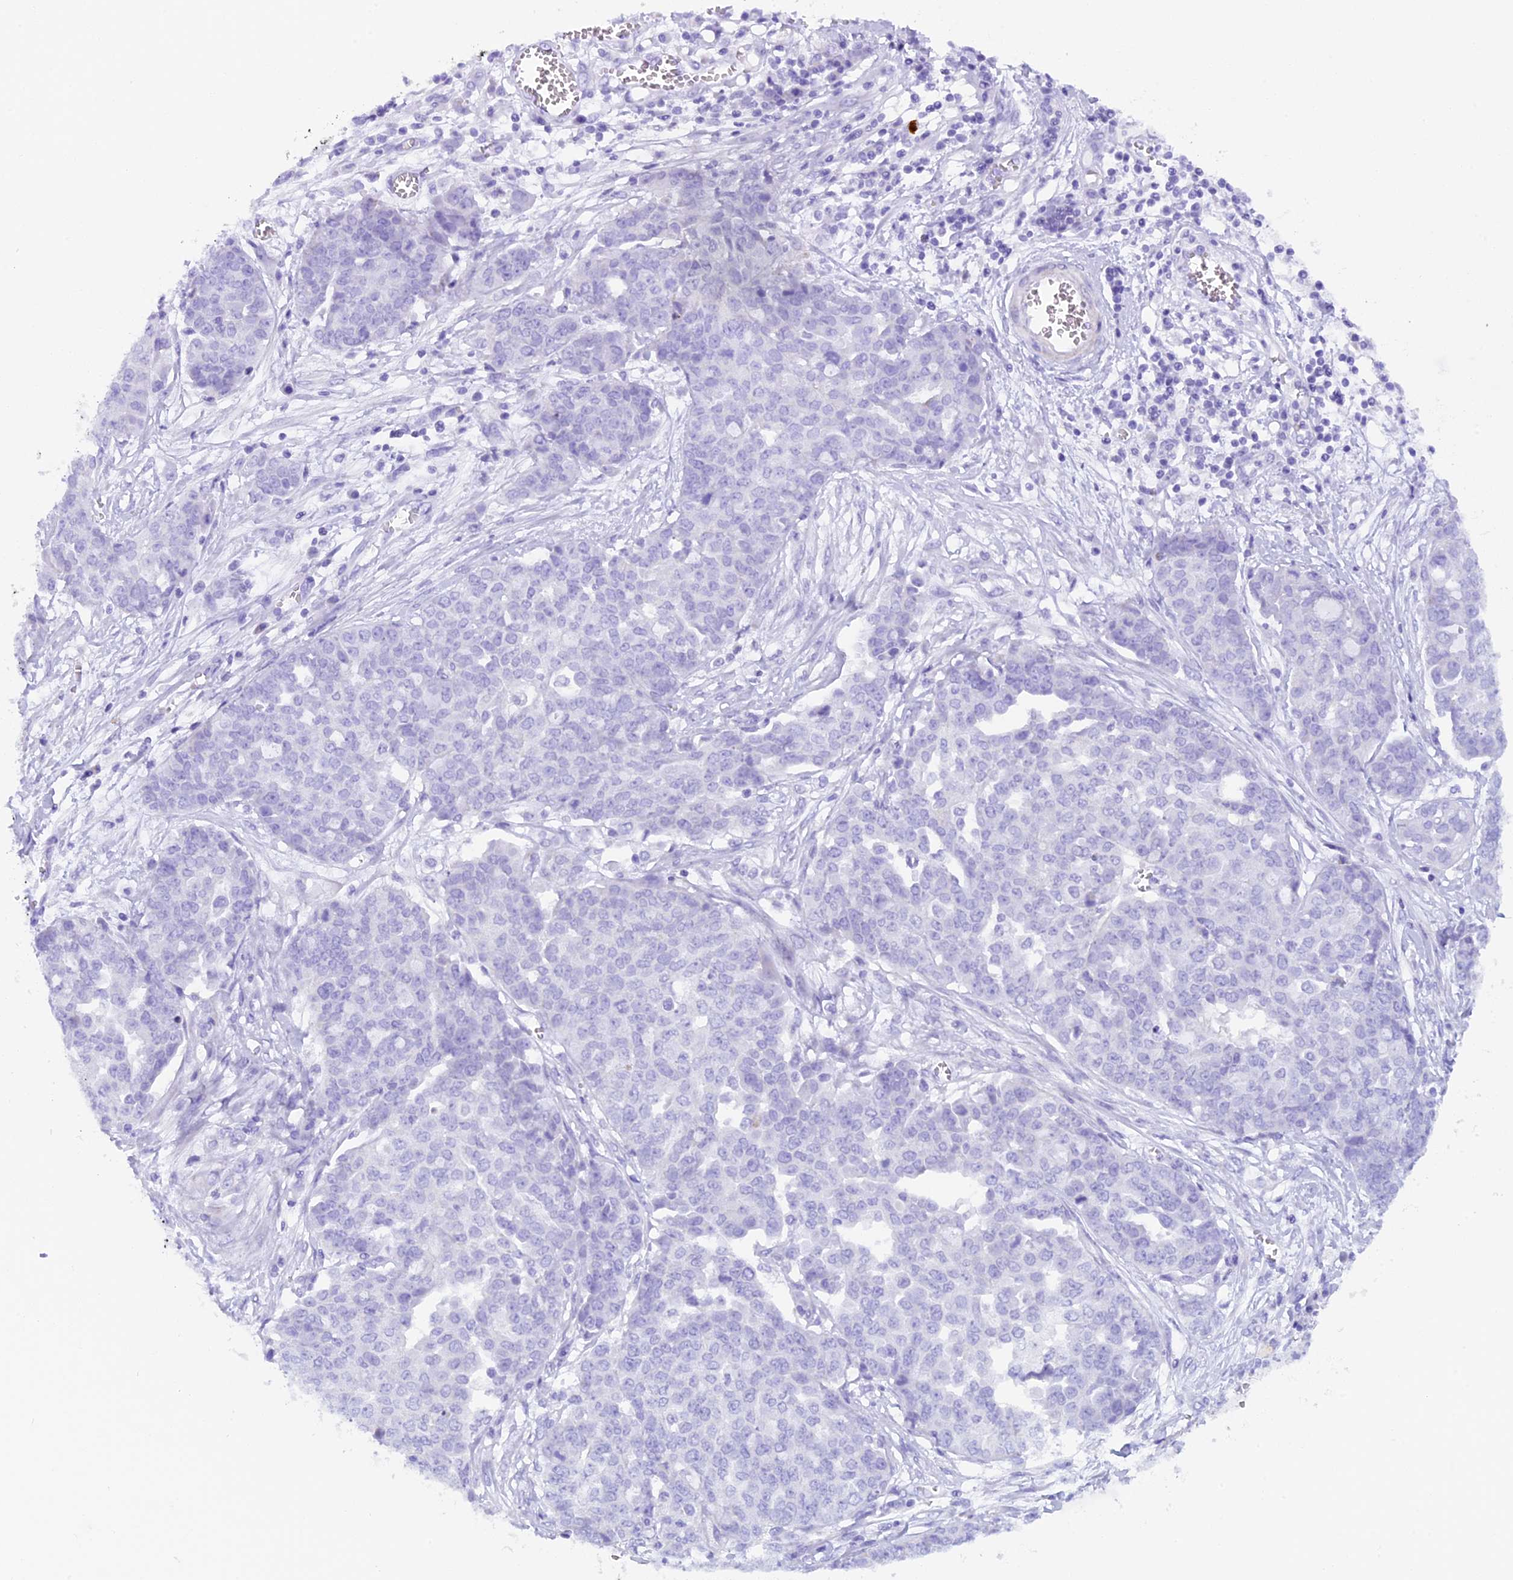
{"staining": {"intensity": "negative", "quantity": "none", "location": "none"}, "tissue": "ovarian cancer", "cell_type": "Tumor cells", "image_type": "cancer", "snomed": [{"axis": "morphology", "description": "Cystadenocarcinoma, serous, NOS"}, {"axis": "topography", "description": "Soft tissue"}, {"axis": "topography", "description": "Ovary"}], "caption": "This is a image of immunohistochemistry staining of ovarian serous cystadenocarcinoma, which shows no expression in tumor cells.", "gene": "RTTN", "patient": {"sex": "female", "age": 57}}